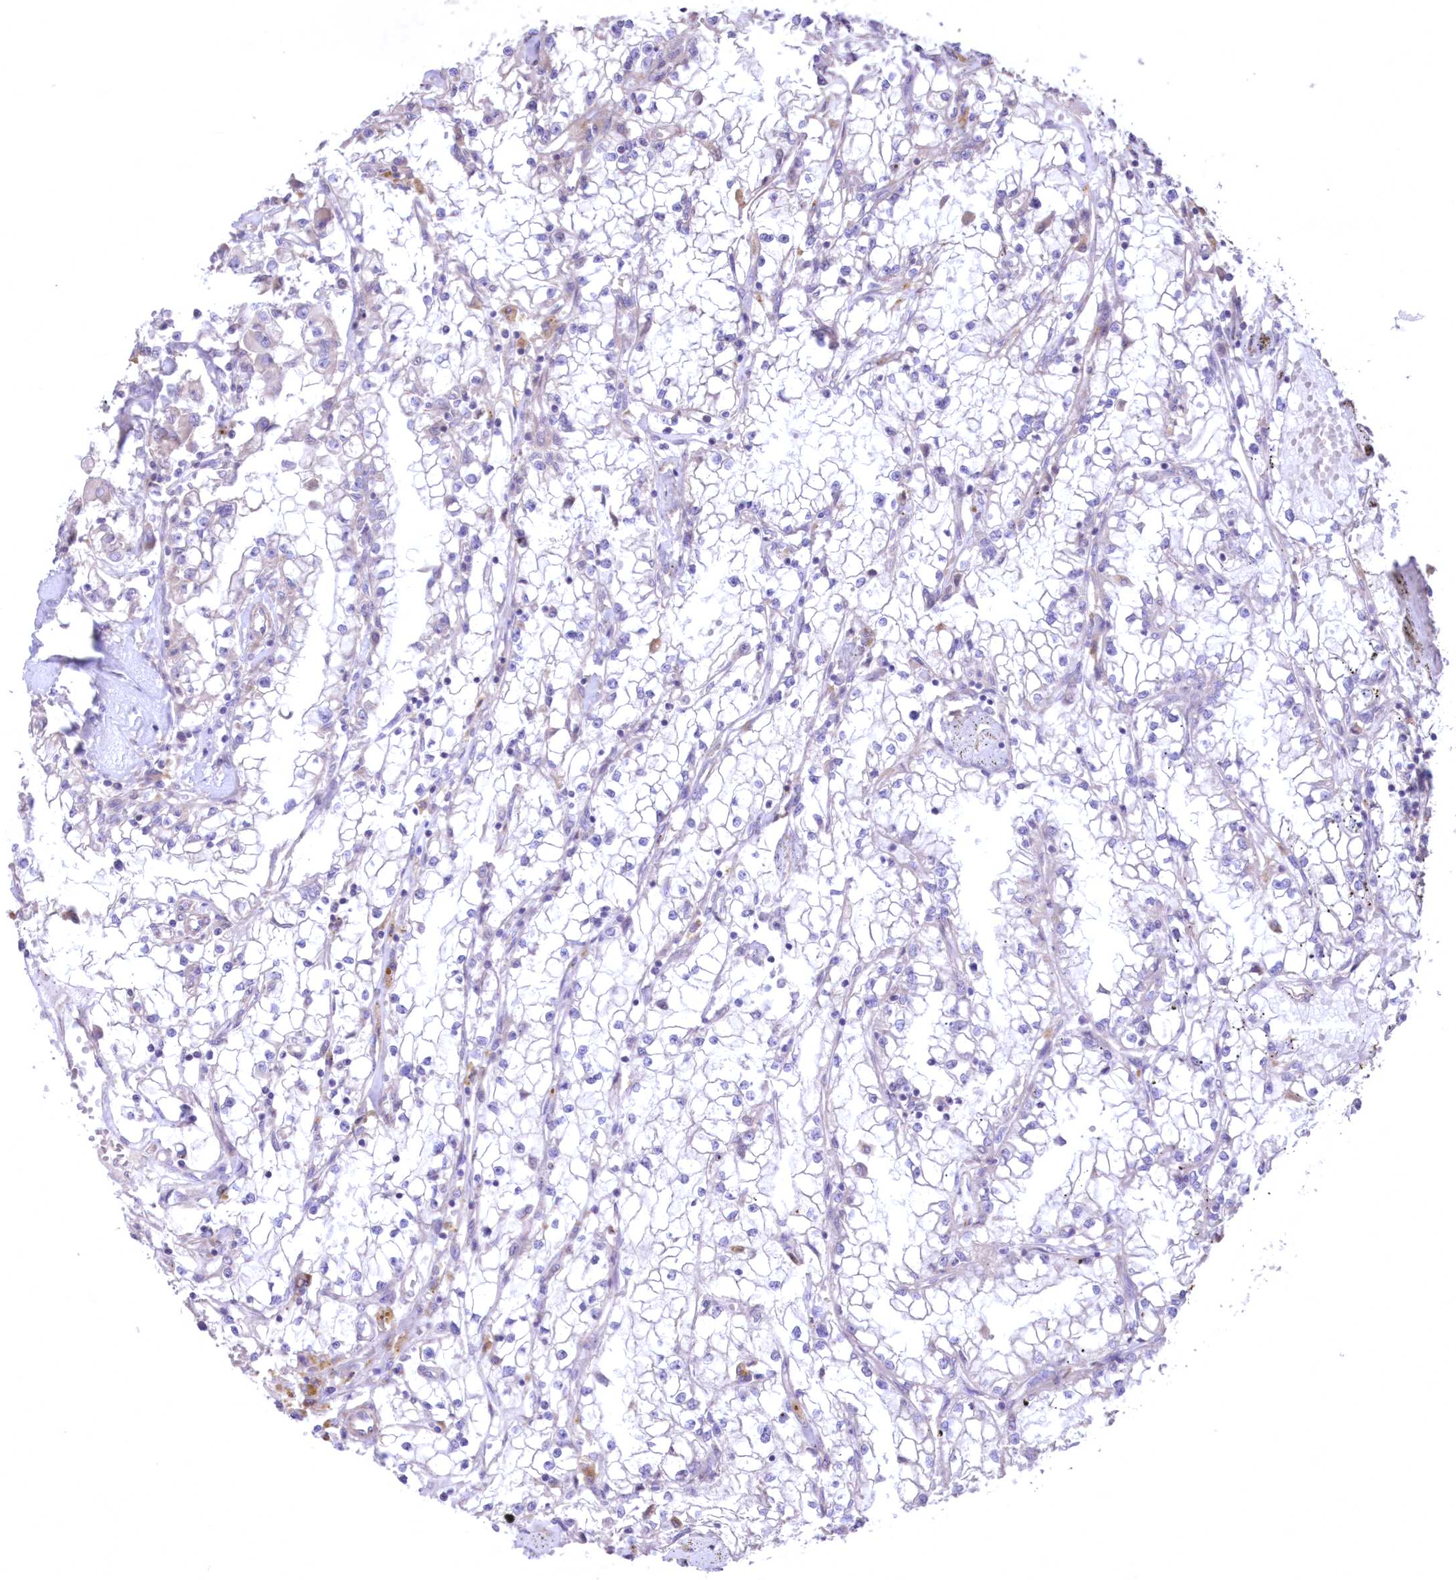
{"staining": {"intensity": "negative", "quantity": "none", "location": "none"}, "tissue": "renal cancer", "cell_type": "Tumor cells", "image_type": "cancer", "snomed": [{"axis": "morphology", "description": "Adenocarcinoma, NOS"}, {"axis": "topography", "description": "Kidney"}], "caption": "This is a histopathology image of IHC staining of adenocarcinoma (renal), which shows no expression in tumor cells. (DAB immunohistochemistry visualized using brightfield microscopy, high magnification).", "gene": "MTRF1L", "patient": {"sex": "male", "age": 56}}